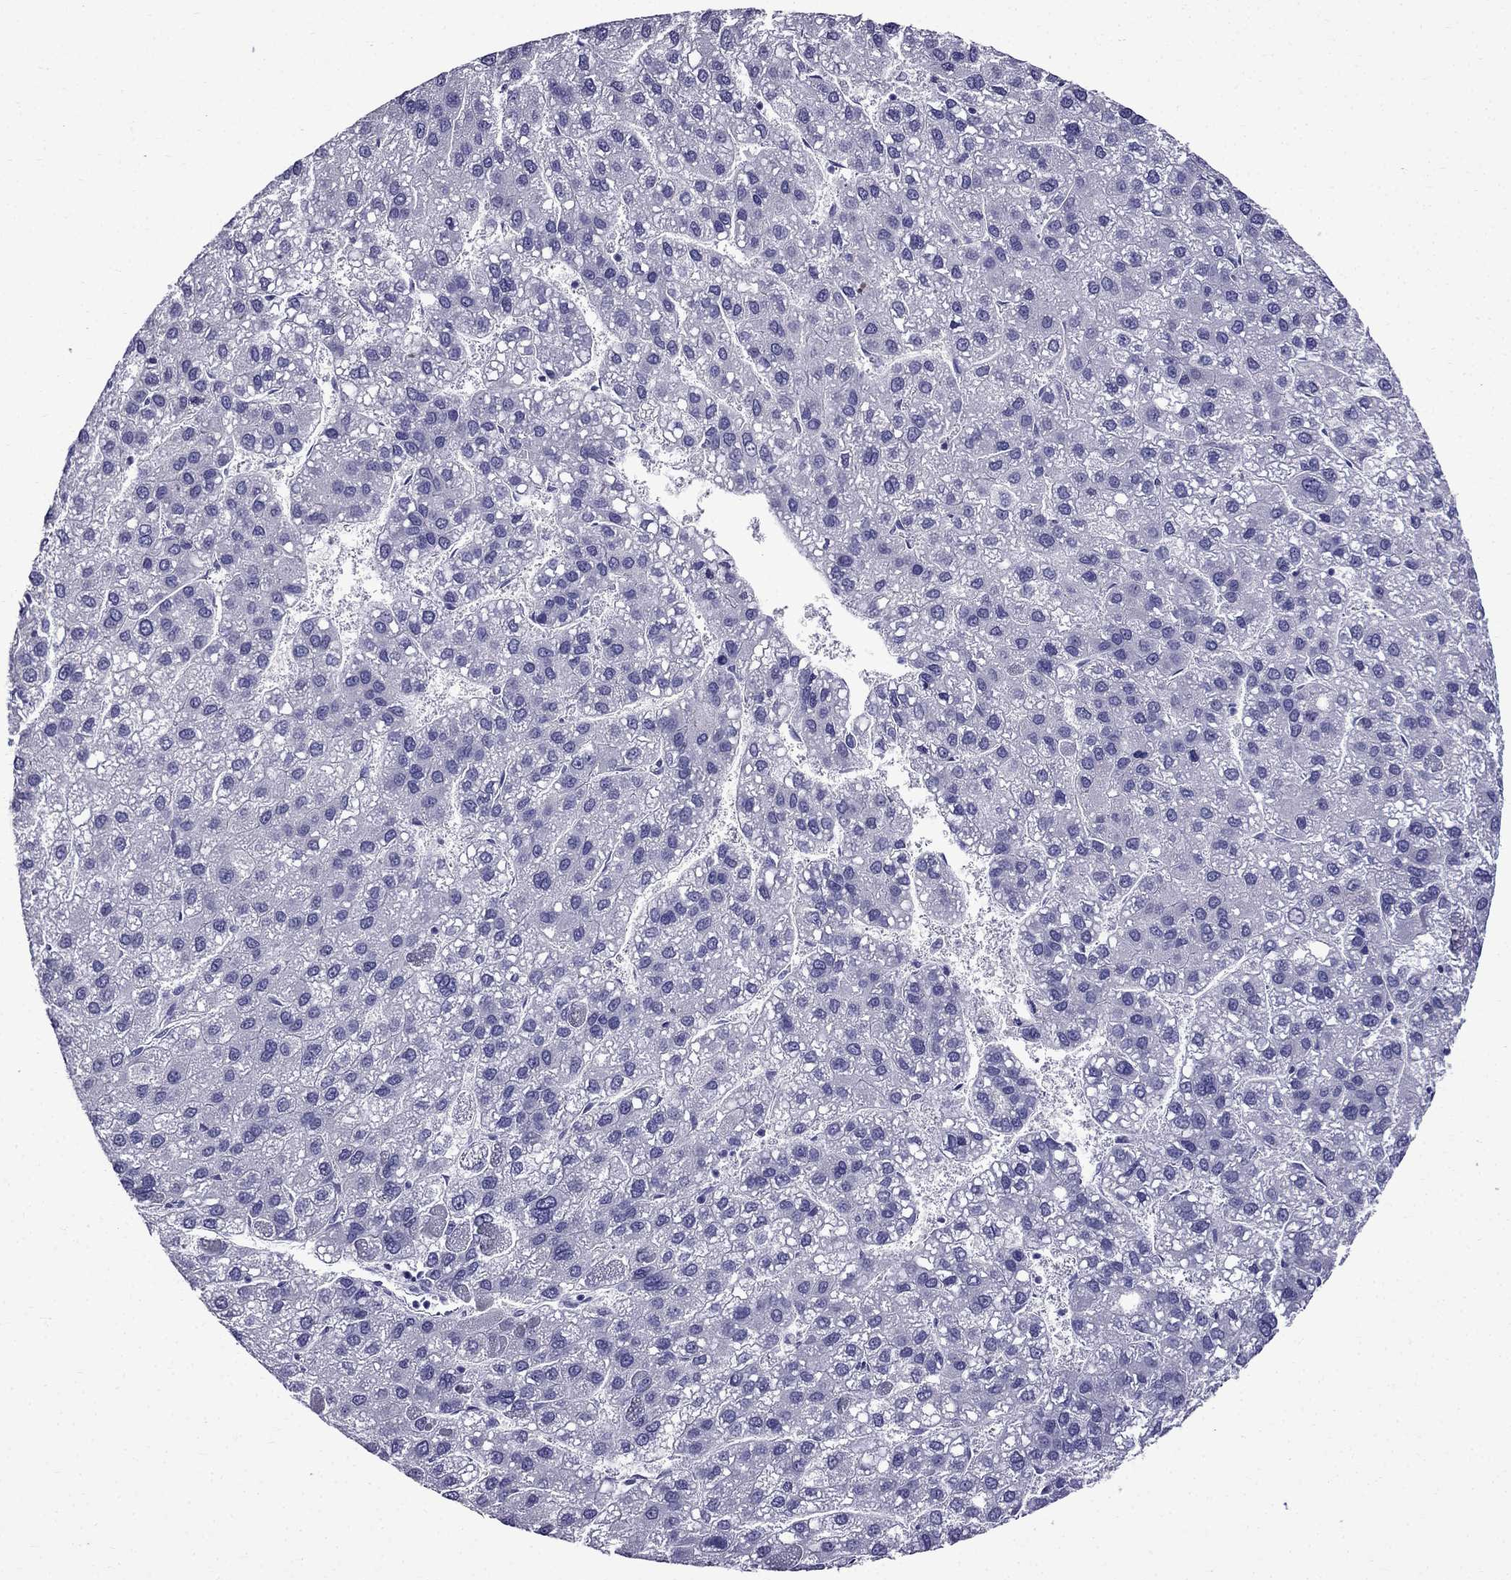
{"staining": {"intensity": "negative", "quantity": "none", "location": "none"}, "tissue": "liver cancer", "cell_type": "Tumor cells", "image_type": "cancer", "snomed": [{"axis": "morphology", "description": "Carcinoma, Hepatocellular, NOS"}, {"axis": "topography", "description": "Liver"}], "caption": "This is an immunohistochemistry (IHC) photomicrograph of hepatocellular carcinoma (liver). There is no positivity in tumor cells.", "gene": "ERC2", "patient": {"sex": "female", "age": 82}}